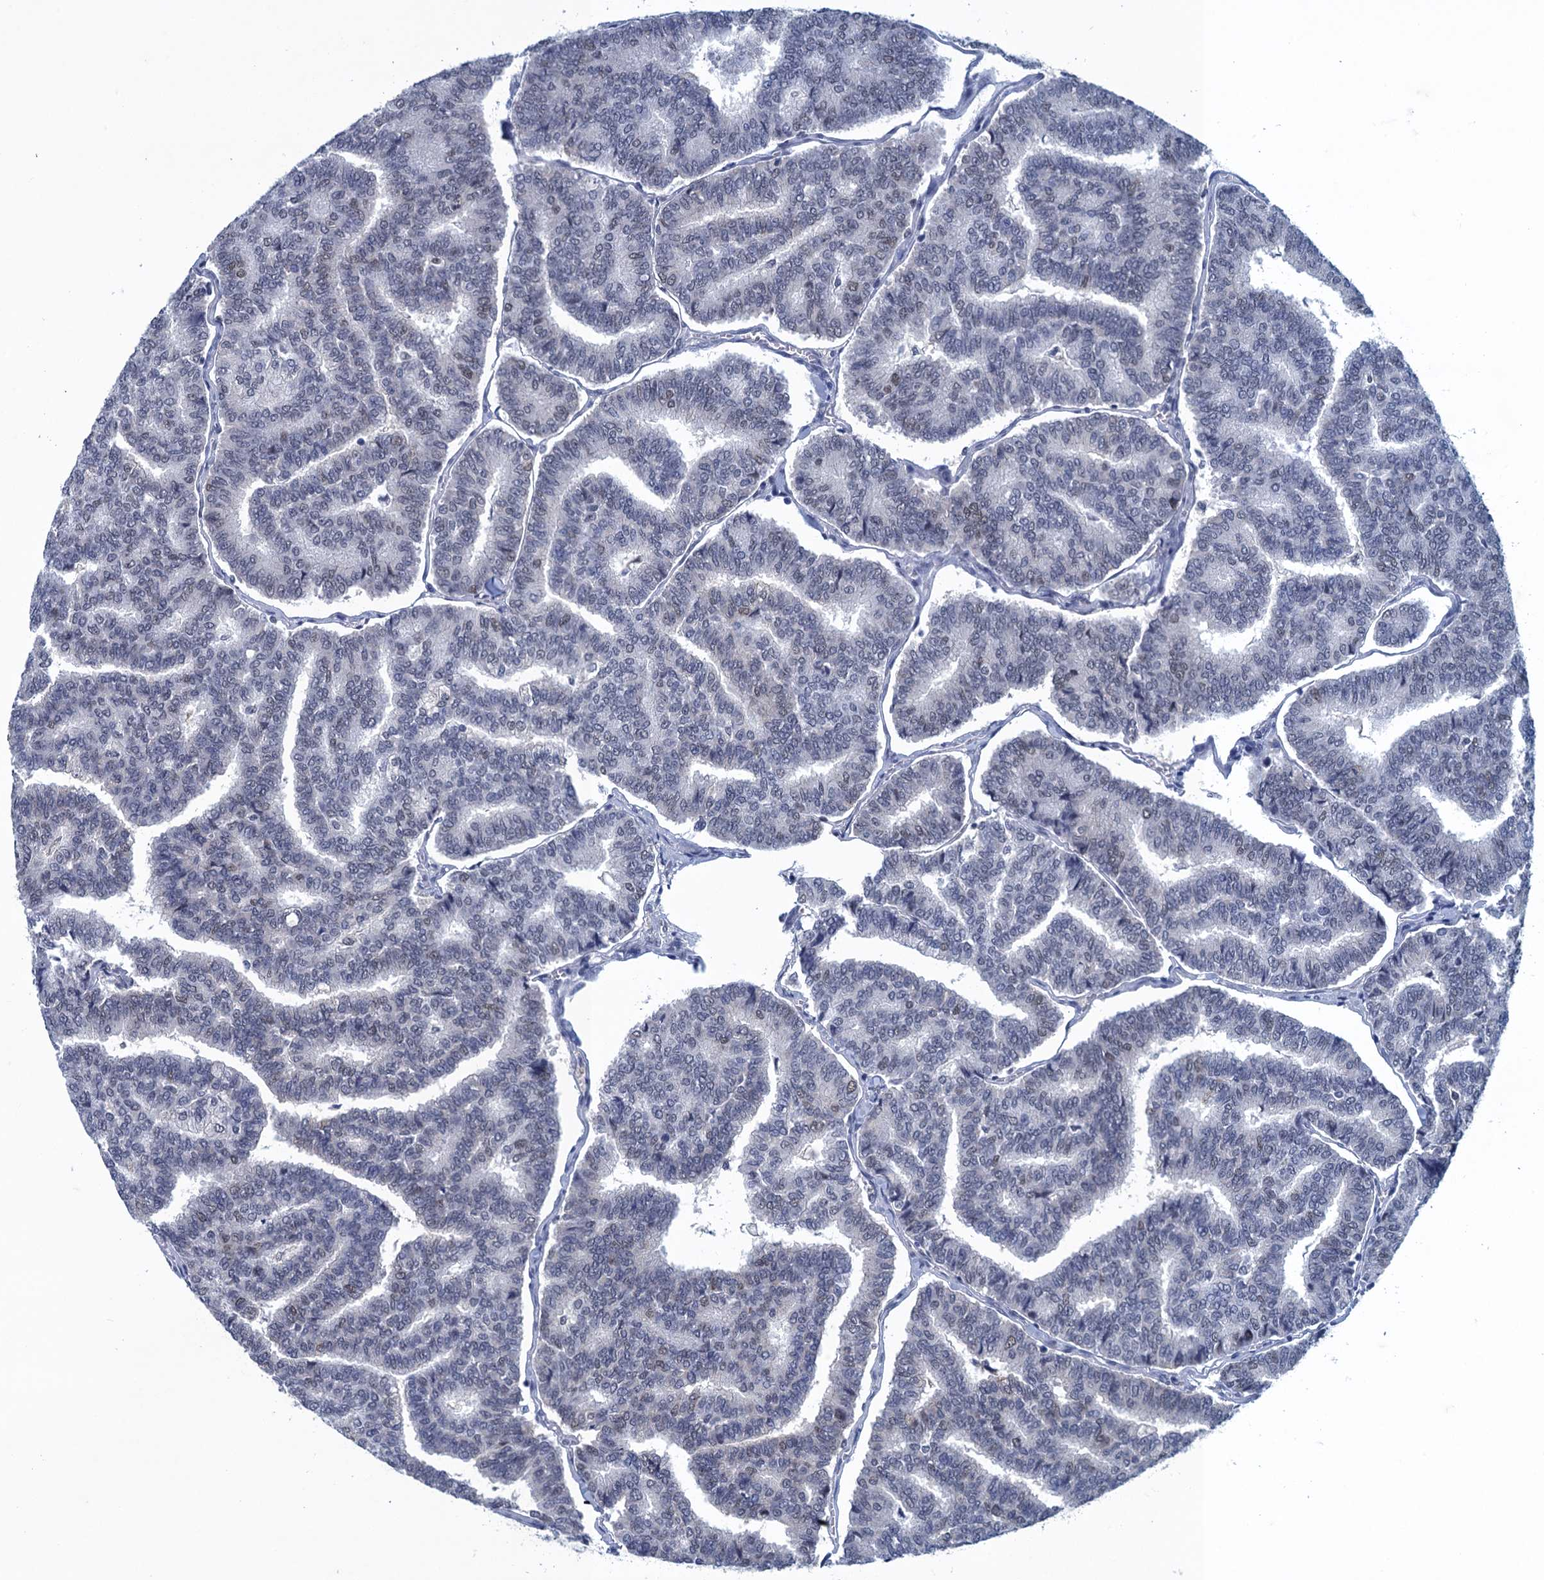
{"staining": {"intensity": "negative", "quantity": "none", "location": "none"}, "tissue": "thyroid cancer", "cell_type": "Tumor cells", "image_type": "cancer", "snomed": [{"axis": "morphology", "description": "Papillary adenocarcinoma, NOS"}, {"axis": "topography", "description": "Thyroid gland"}], "caption": "This image is of papillary adenocarcinoma (thyroid) stained with IHC to label a protein in brown with the nuclei are counter-stained blue. There is no positivity in tumor cells.", "gene": "GINS3", "patient": {"sex": "female", "age": 35}}